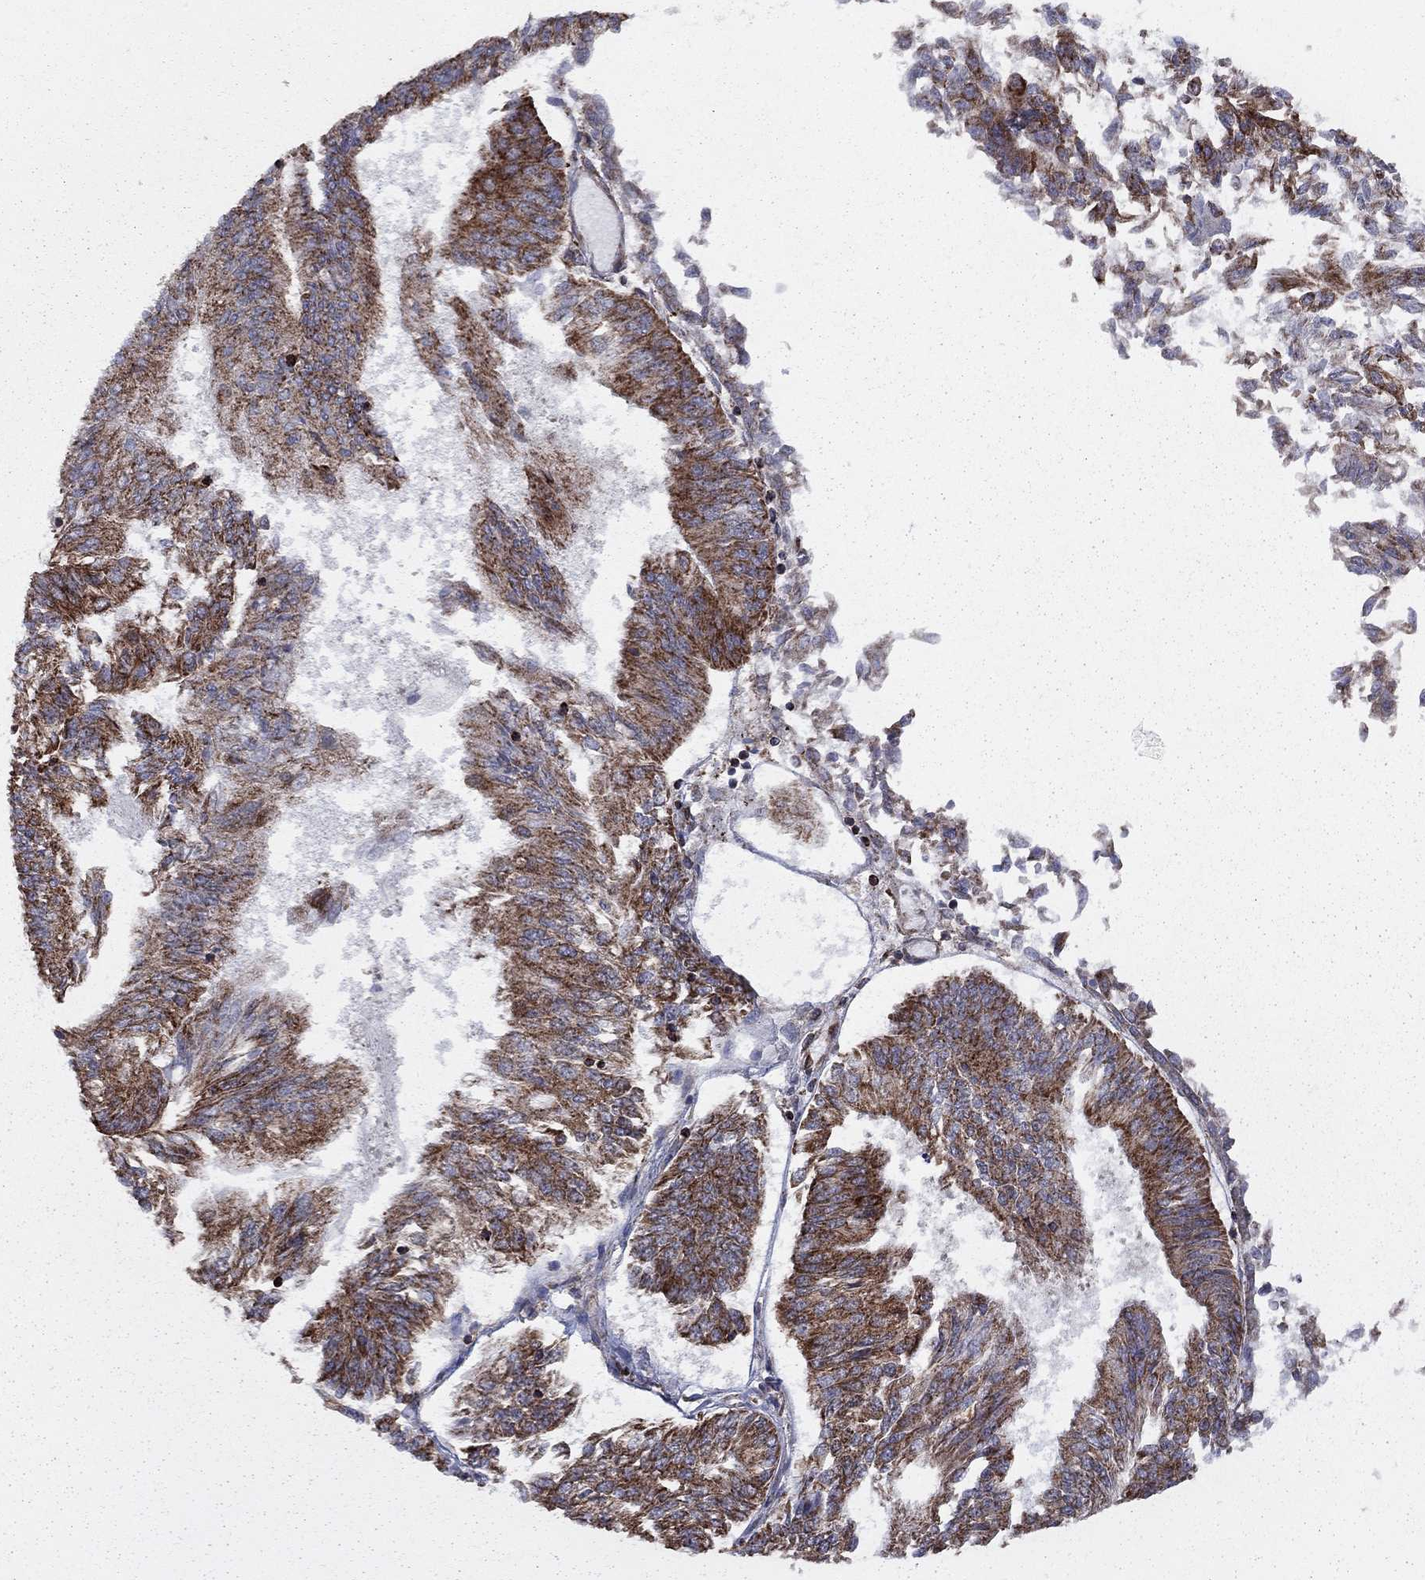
{"staining": {"intensity": "strong", "quantity": ">75%", "location": "cytoplasmic/membranous"}, "tissue": "endometrial cancer", "cell_type": "Tumor cells", "image_type": "cancer", "snomed": [{"axis": "morphology", "description": "Adenocarcinoma, NOS"}, {"axis": "topography", "description": "Endometrium"}], "caption": "A histopathology image showing strong cytoplasmic/membranous positivity in approximately >75% of tumor cells in endometrial cancer, as visualized by brown immunohistochemical staining.", "gene": "CLPTM1", "patient": {"sex": "female", "age": 58}}